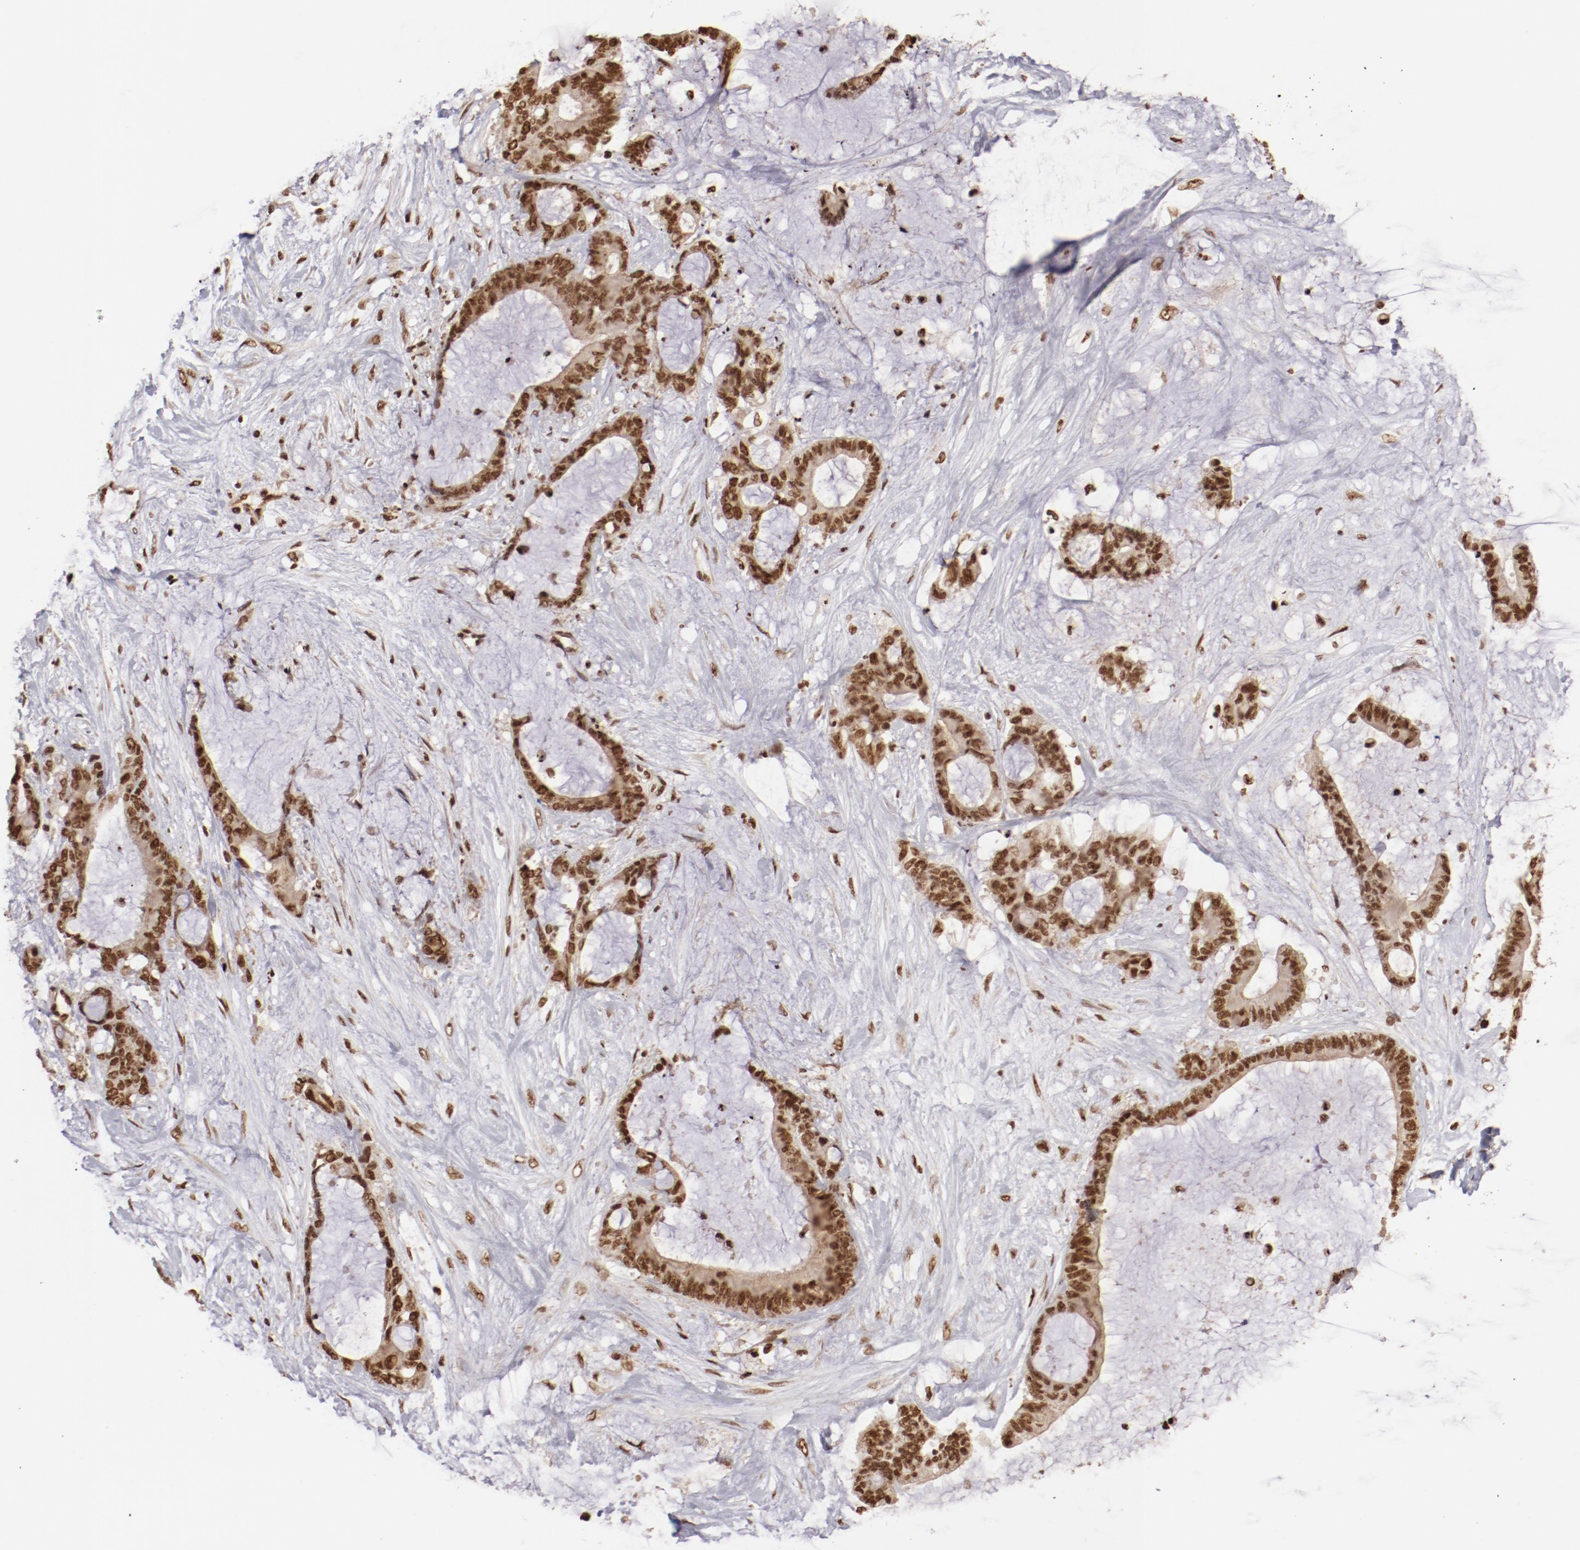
{"staining": {"intensity": "moderate", "quantity": ">75%", "location": "nuclear"}, "tissue": "liver cancer", "cell_type": "Tumor cells", "image_type": "cancer", "snomed": [{"axis": "morphology", "description": "Cholangiocarcinoma"}, {"axis": "topography", "description": "Liver"}], "caption": "Immunohistochemical staining of human liver cholangiocarcinoma displays medium levels of moderate nuclear protein positivity in about >75% of tumor cells. (Brightfield microscopy of DAB IHC at high magnification).", "gene": "ABL2", "patient": {"sex": "female", "age": 73}}